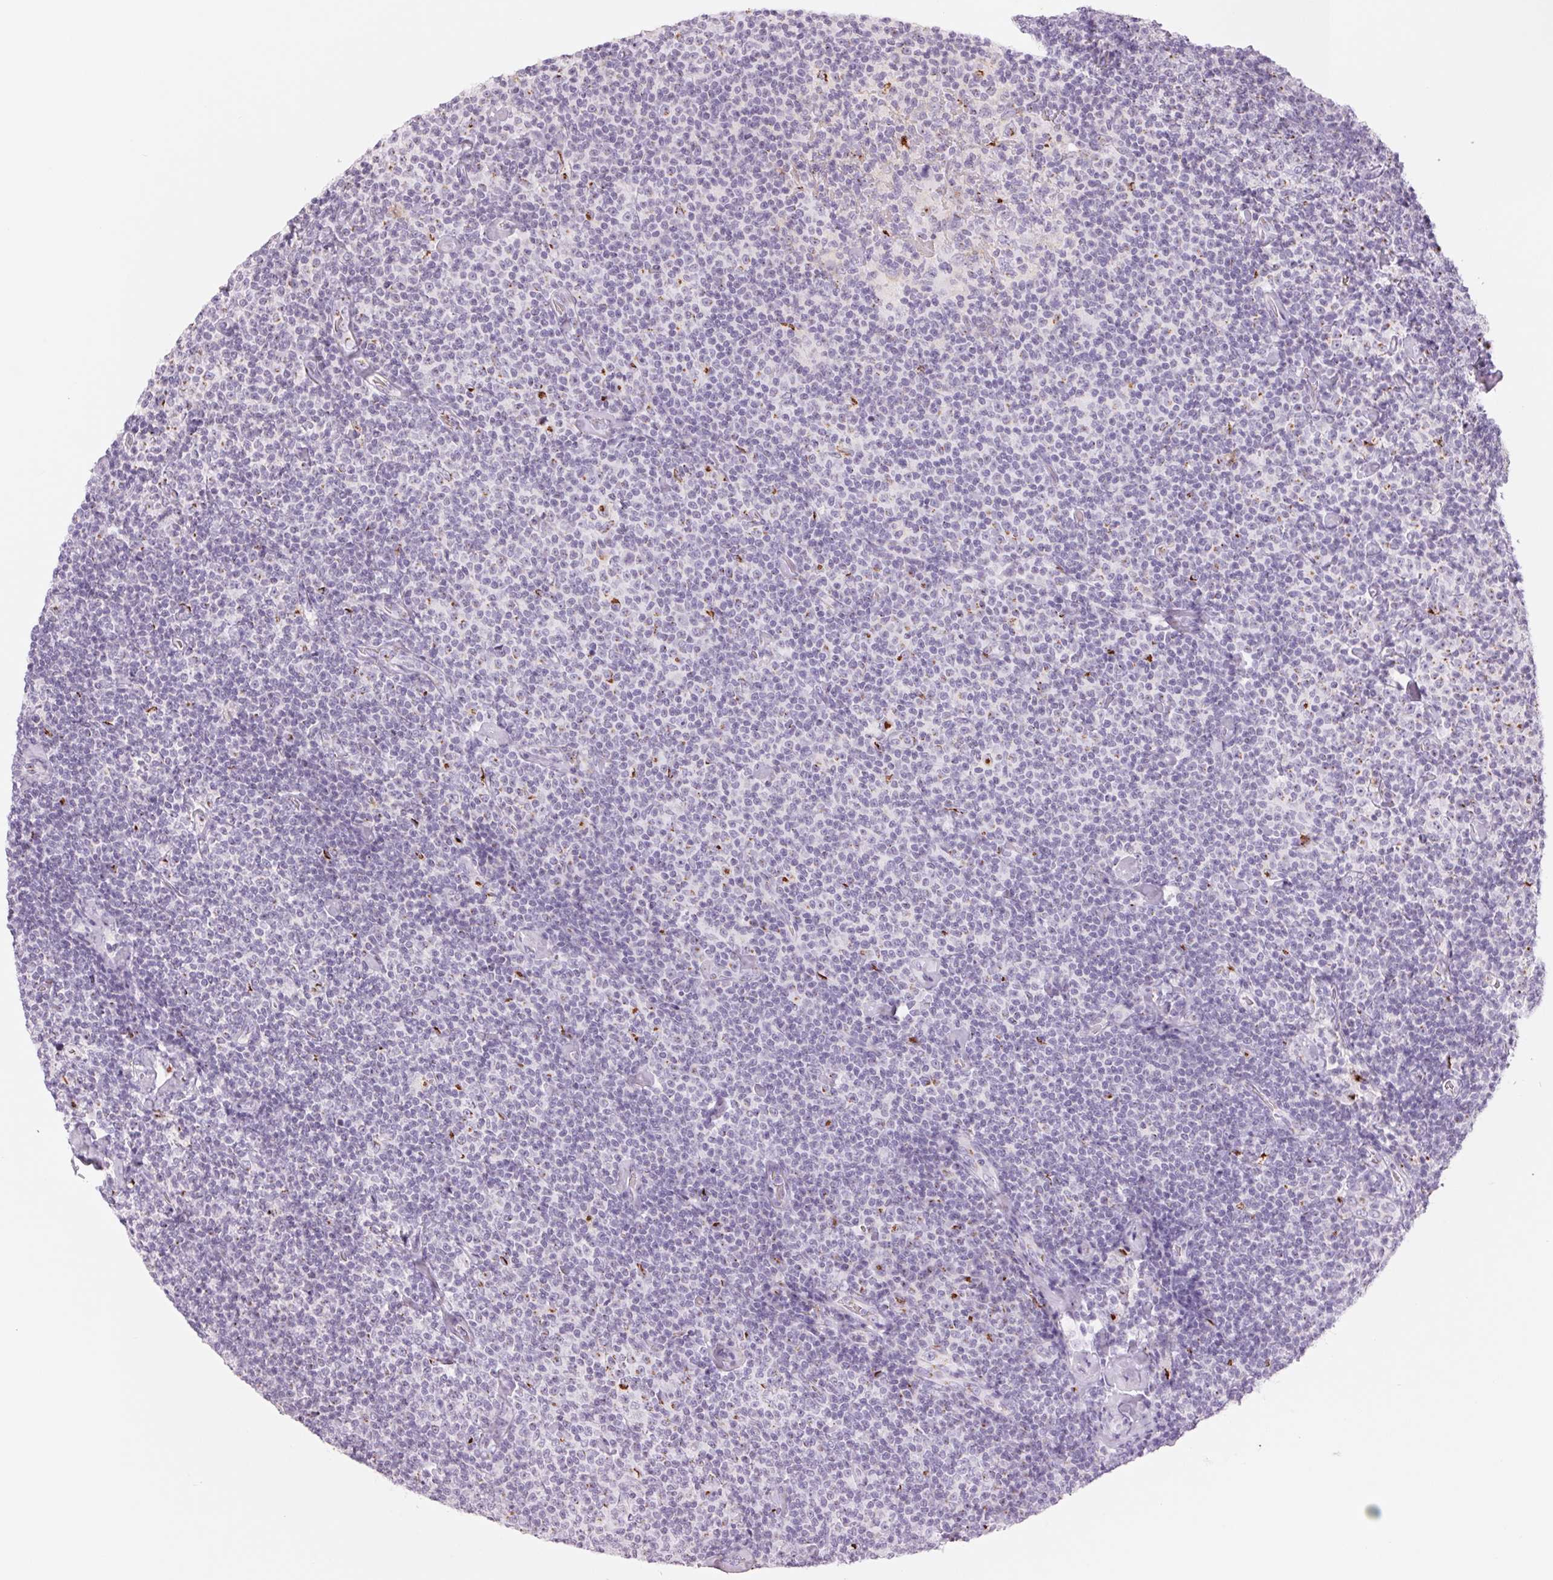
{"staining": {"intensity": "negative", "quantity": "none", "location": "none"}, "tissue": "lymphoma", "cell_type": "Tumor cells", "image_type": "cancer", "snomed": [{"axis": "morphology", "description": "Malignant lymphoma, non-Hodgkin's type, Low grade"}, {"axis": "topography", "description": "Lymph node"}], "caption": "The image exhibits no staining of tumor cells in lymphoma. (DAB IHC visualized using brightfield microscopy, high magnification).", "gene": "GALNT7", "patient": {"sex": "male", "age": 81}}